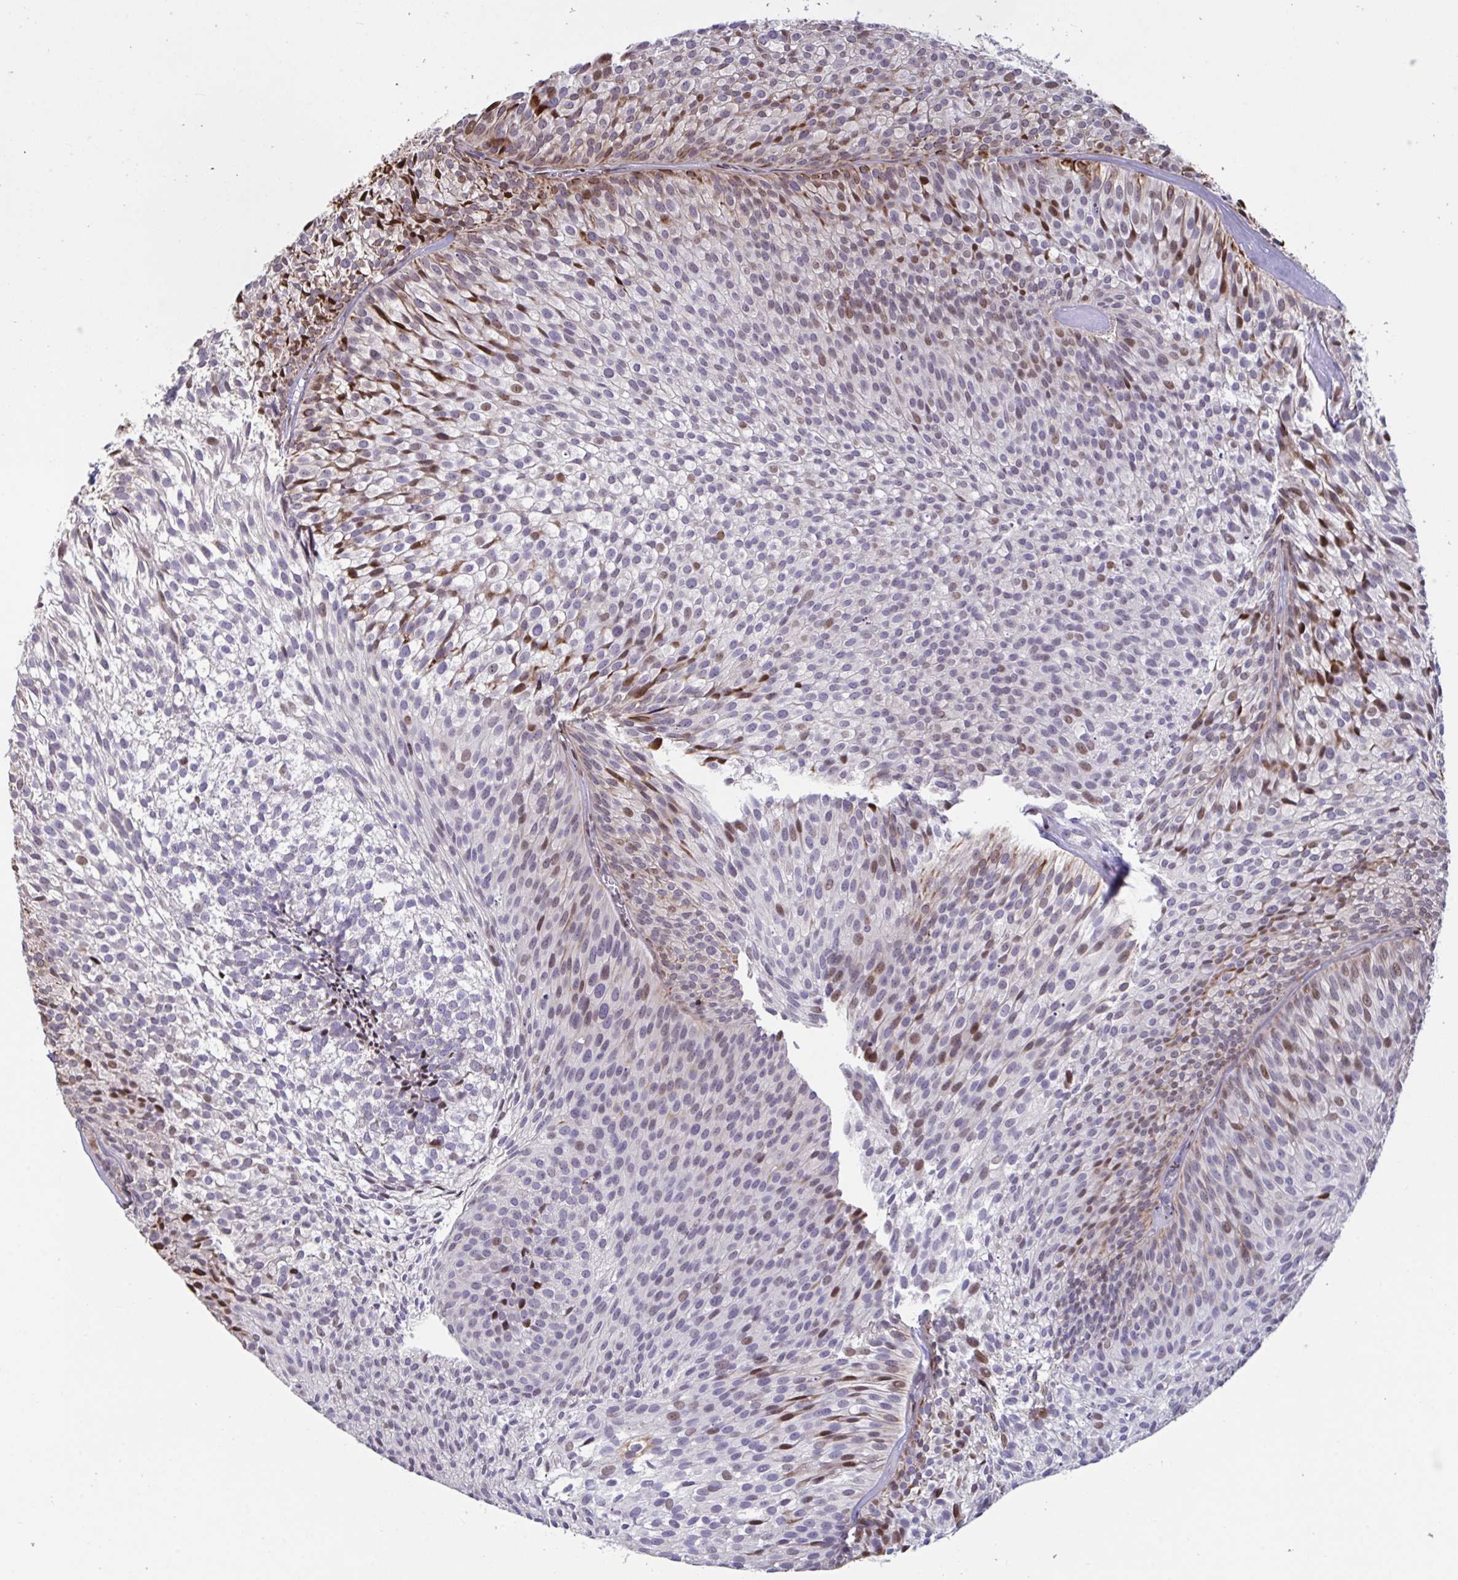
{"staining": {"intensity": "moderate", "quantity": "25%-75%", "location": "cytoplasmic/membranous,nuclear"}, "tissue": "urothelial cancer", "cell_type": "Tumor cells", "image_type": "cancer", "snomed": [{"axis": "morphology", "description": "Urothelial carcinoma, Low grade"}, {"axis": "topography", "description": "Urinary bladder"}], "caption": "Immunohistochemical staining of urothelial cancer demonstrates medium levels of moderate cytoplasmic/membranous and nuclear protein staining in approximately 25%-75% of tumor cells.", "gene": "PELI2", "patient": {"sex": "male", "age": 91}}